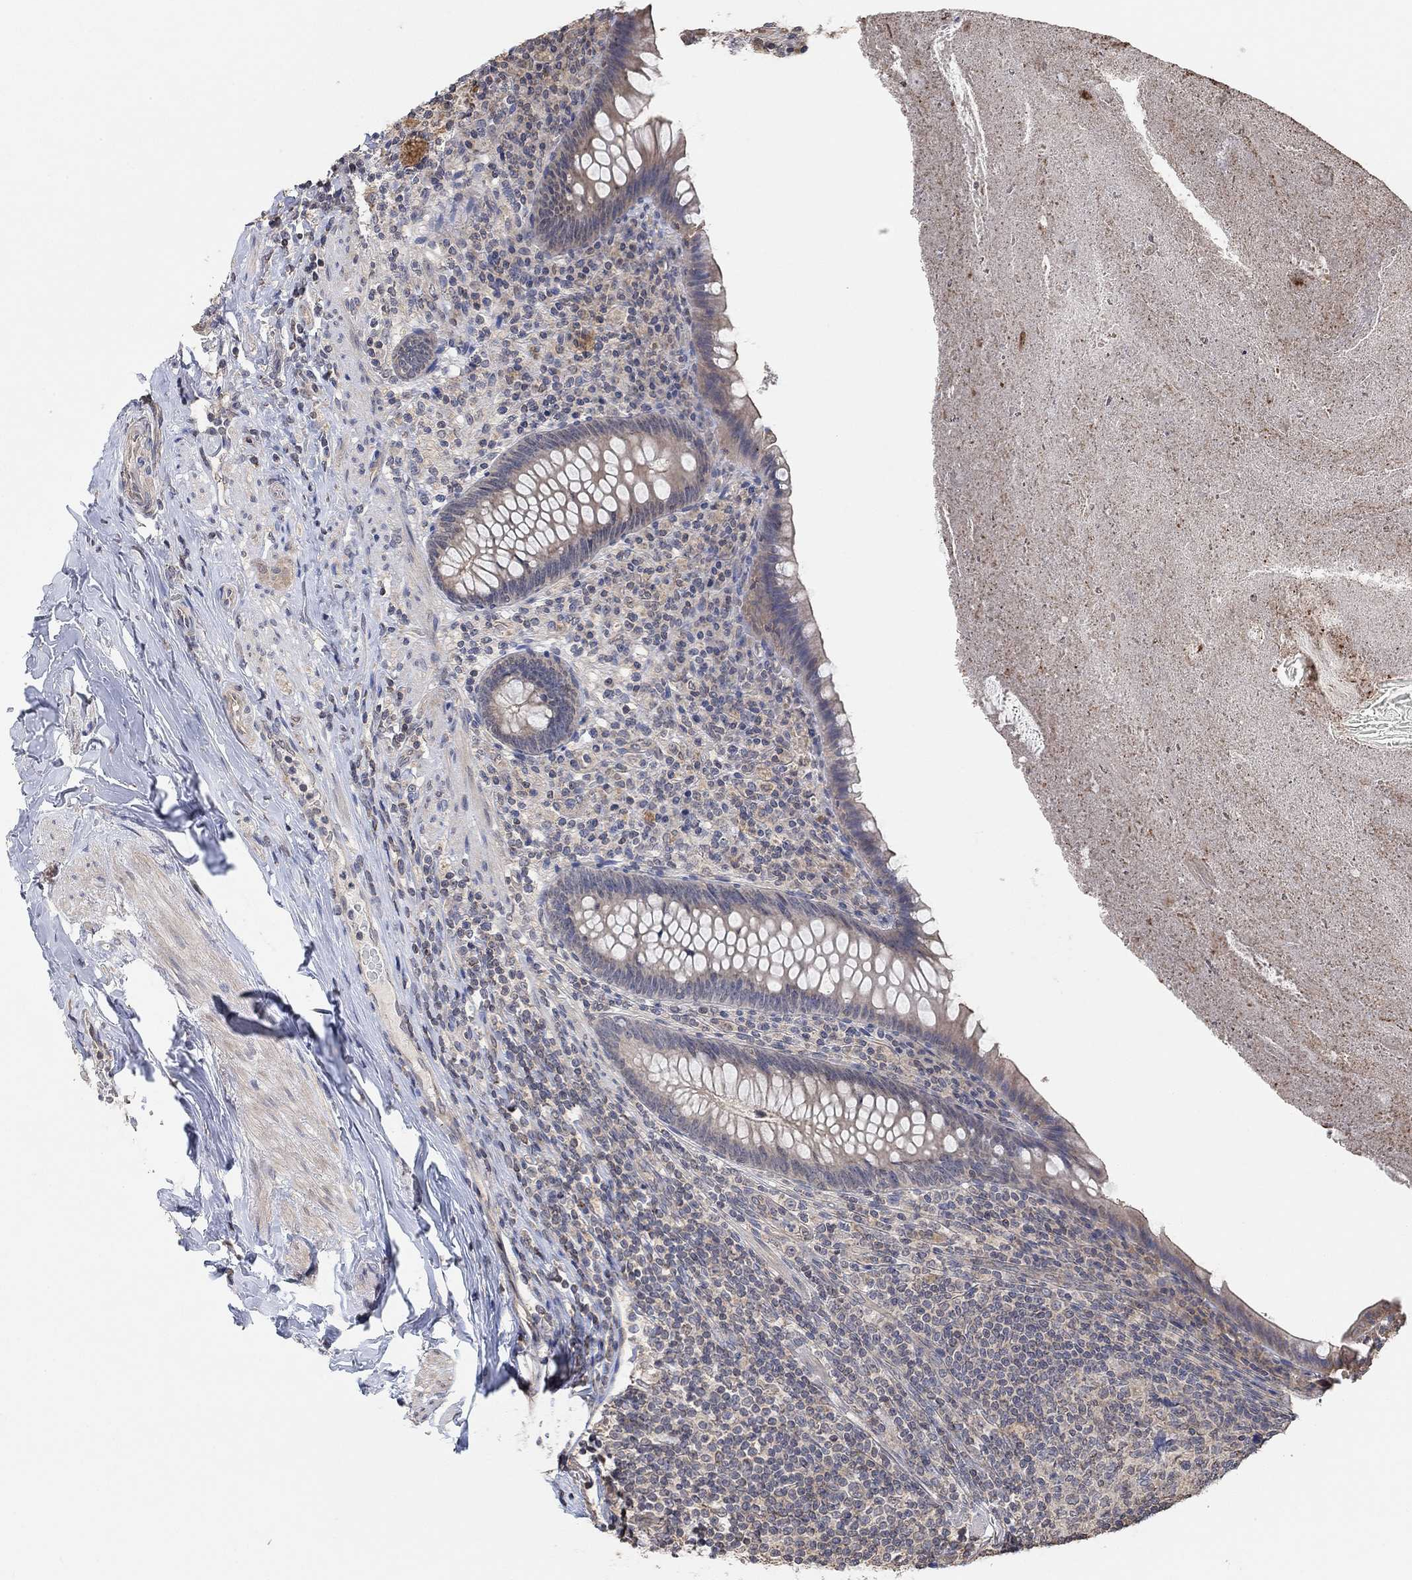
{"staining": {"intensity": "moderate", "quantity": "<25%", "location": "cytoplasmic/membranous"}, "tissue": "appendix", "cell_type": "Glandular cells", "image_type": "normal", "snomed": [{"axis": "morphology", "description": "Normal tissue, NOS"}, {"axis": "topography", "description": "Appendix"}], "caption": "Unremarkable appendix shows moderate cytoplasmic/membranous staining in approximately <25% of glandular cells.", "gene": "UNC5B", "patient": {"sex": "male", "age": 47}}